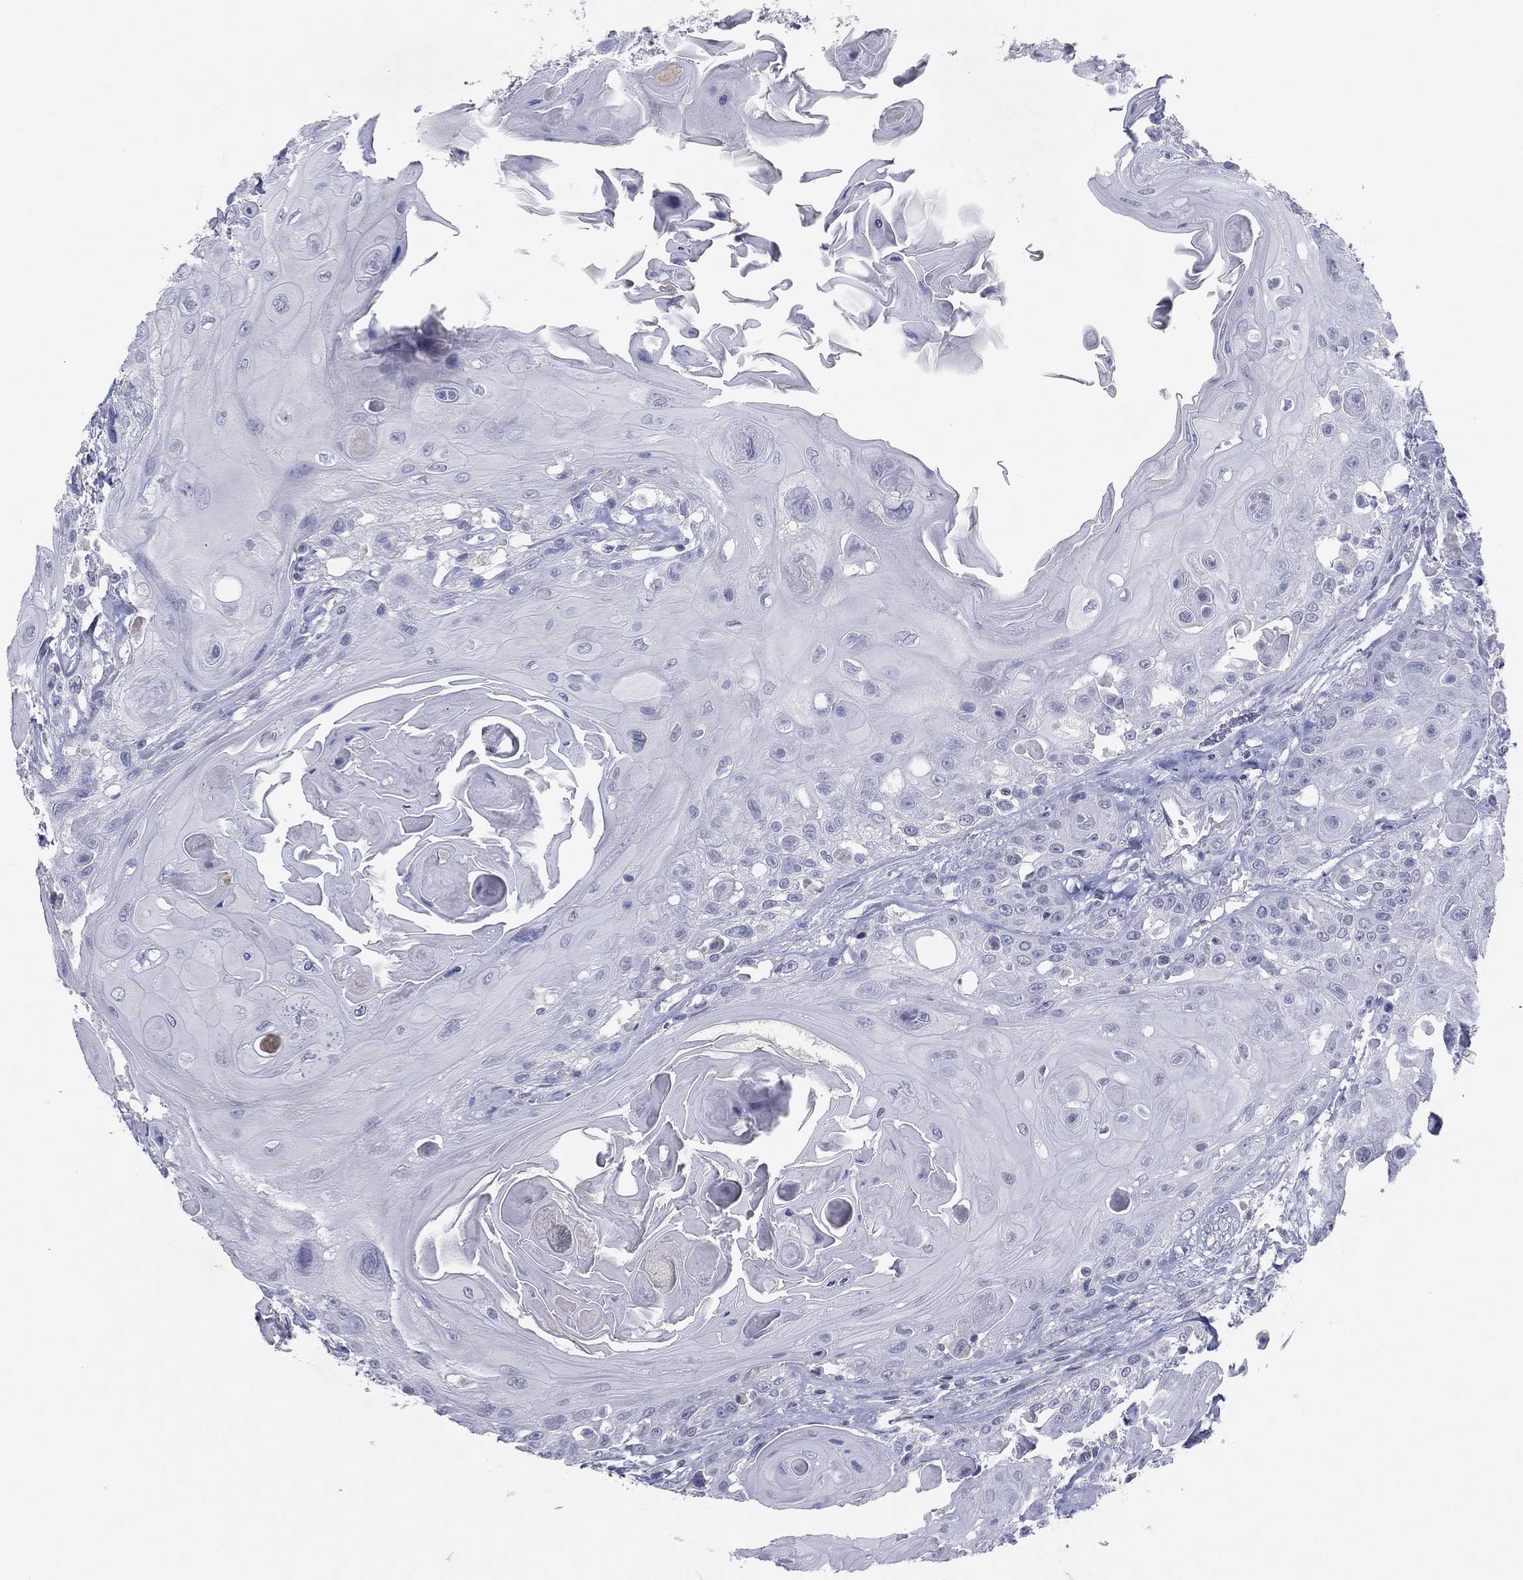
{"staining": {"intensity": "negative", "quantity": "none", "location": "none"}, "tissue": "head and neck cancer", "cell_type": "Tumor cells", "image_type": "cancer", "snomed": [{"axis": "morphology", "description": "Squamous cell carcinoma, NOS"}, {"axis": "topography", "description": "Head-Neck"}], "caption": "High magnification brightfield microscopy of head and neck cancer (squamous cell carcinoma) stained with DAB (3,3'-diaminobenzidine) (brown) and counterstained with hematoxylin (blue): tumor cells show no significant expression. (Immunohistochemistry (ihc), brightfield microscopy, high magnification).", "gene": "CPT1B", "patient": {"sex": "female", "age": 59}}